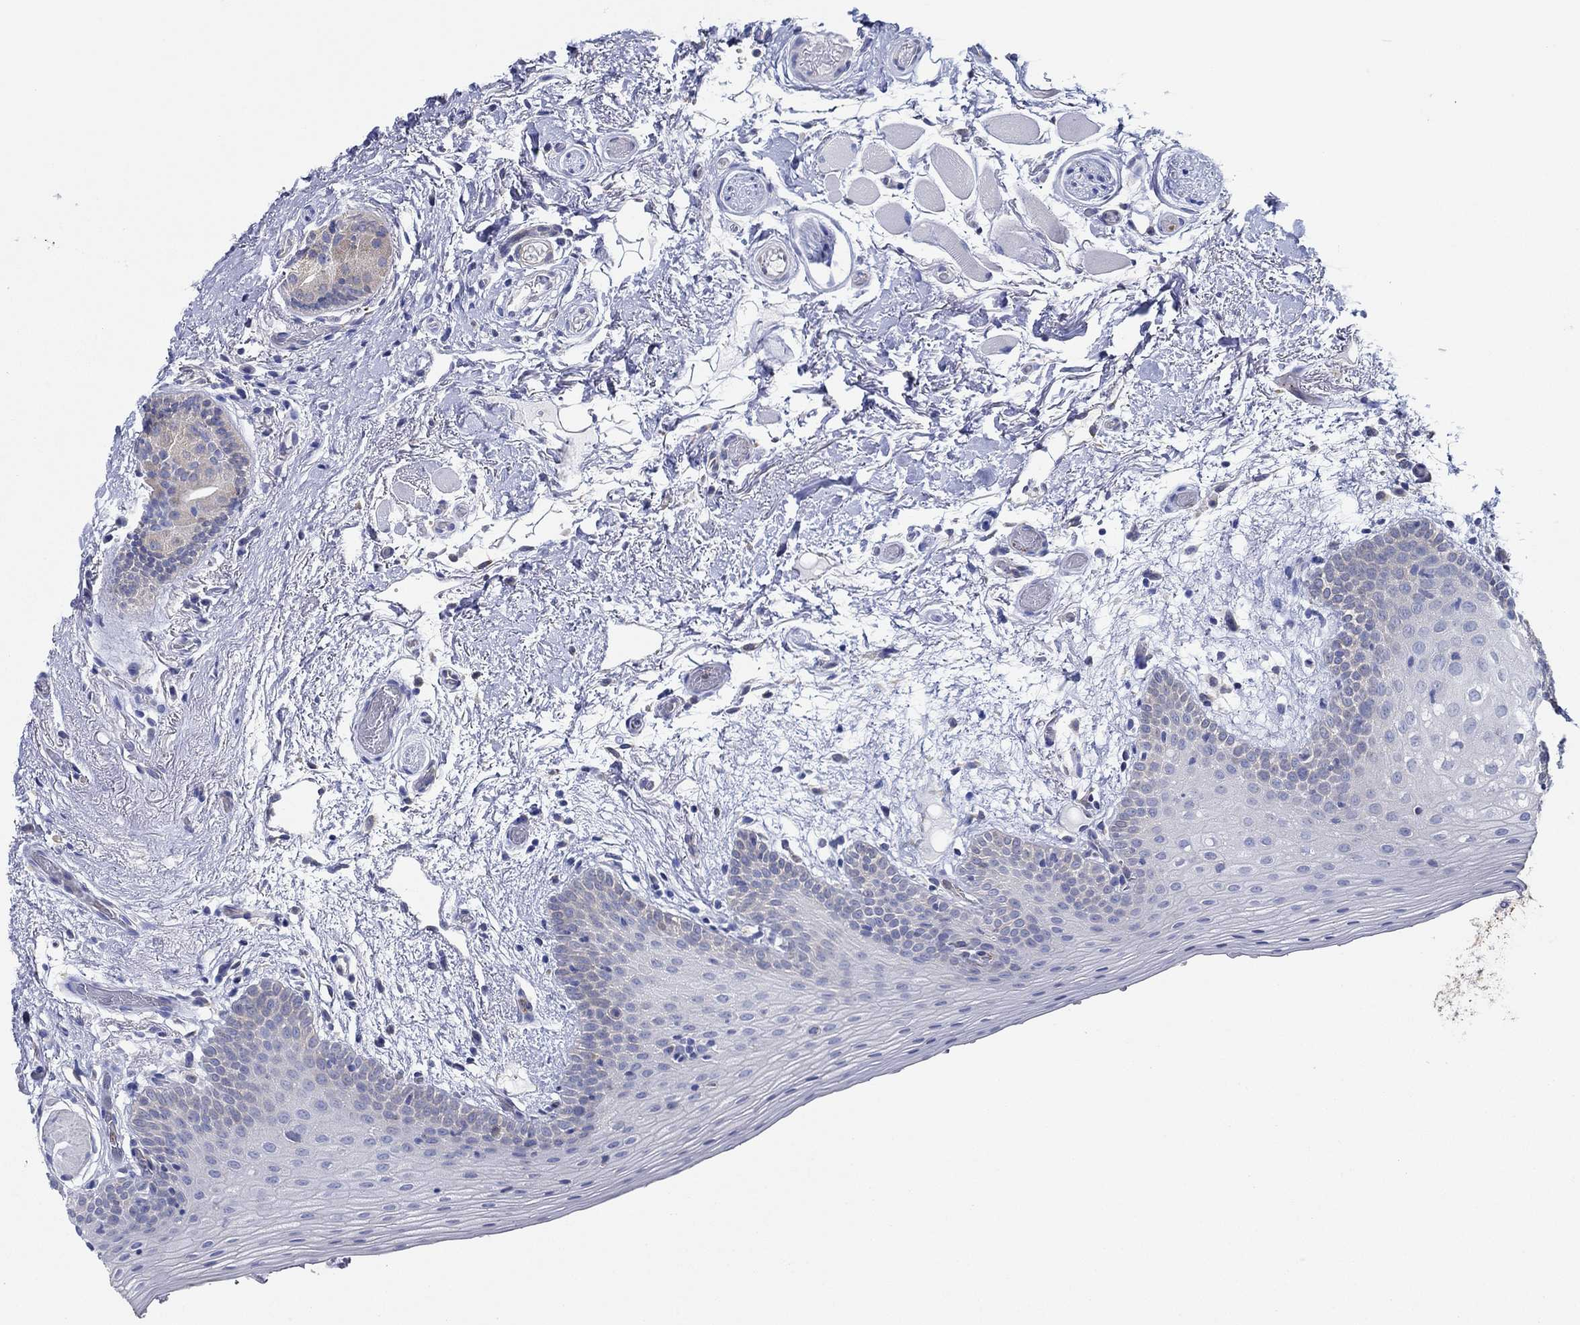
{"staining": {"intensity": "negative", "quantity": "none", "location": "none"}, "tissue": "oral mucosa", "cell_type": "Squamous epithelial cells", "image_type": "normal", "snomed": [{"axis": "morphology", "description": "Normal tissue, NOS"}, {"axis": "topography", "description": "Oral tissue"}, {"axis": "topography", "description": "Tounge, NOS"}], "caption": "DAB (3,3'-diaminobenzidine) immunohistochemical staining of normal human oral mucosa shows no significant positivity in squamous epithelial cells.", "gene": "SLC27A3", "patient": {"sex": "female", "age": 86}}